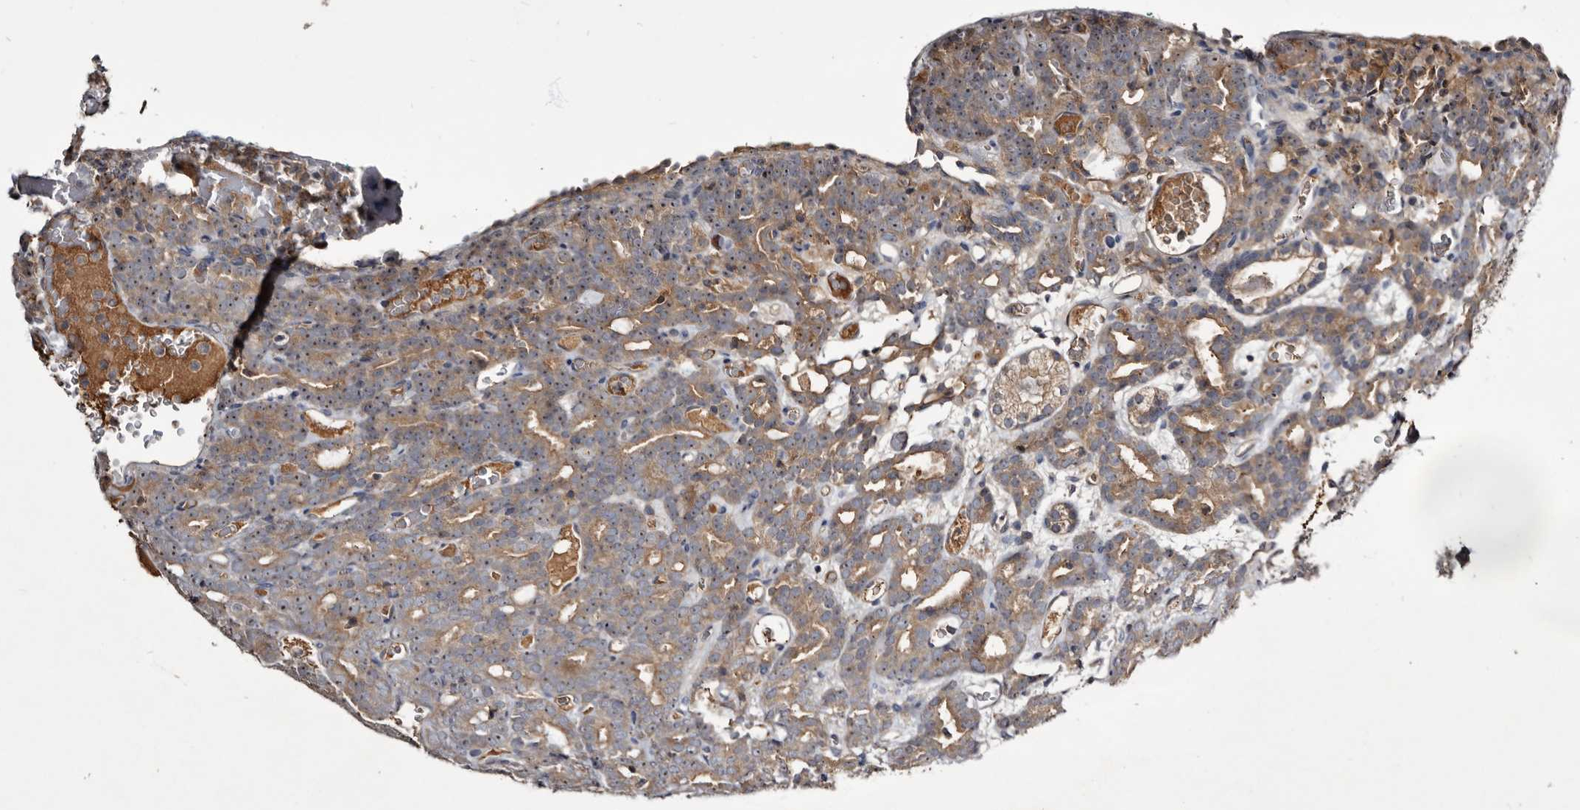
{"staining": {"intensity": "weak", "quantity": ">75%", "location": "cytoplasmic/membranous"}, "tissue": "prostate cancer", "cell_type": "Tumor cells", "image_type": "cancer", "snomed": [{"axis": "morphology", "description": "Adenocarcinoma, High grade"}, {"axis": "topography", "description": "Prostate"}], "caption": "Immunohistochemical staining of human prostate cancer reveals weak cytoplasmic/membranous protein expression in approximately >75% of tumor cells. (Stains: DAB (3,3'-diaminobenzidine) in brown, nuclei in blue, Microscopy: brightfield microscopy at high magnification).", "gene": "TTC39A", "patient": {"sex": "male", "age": 62}}